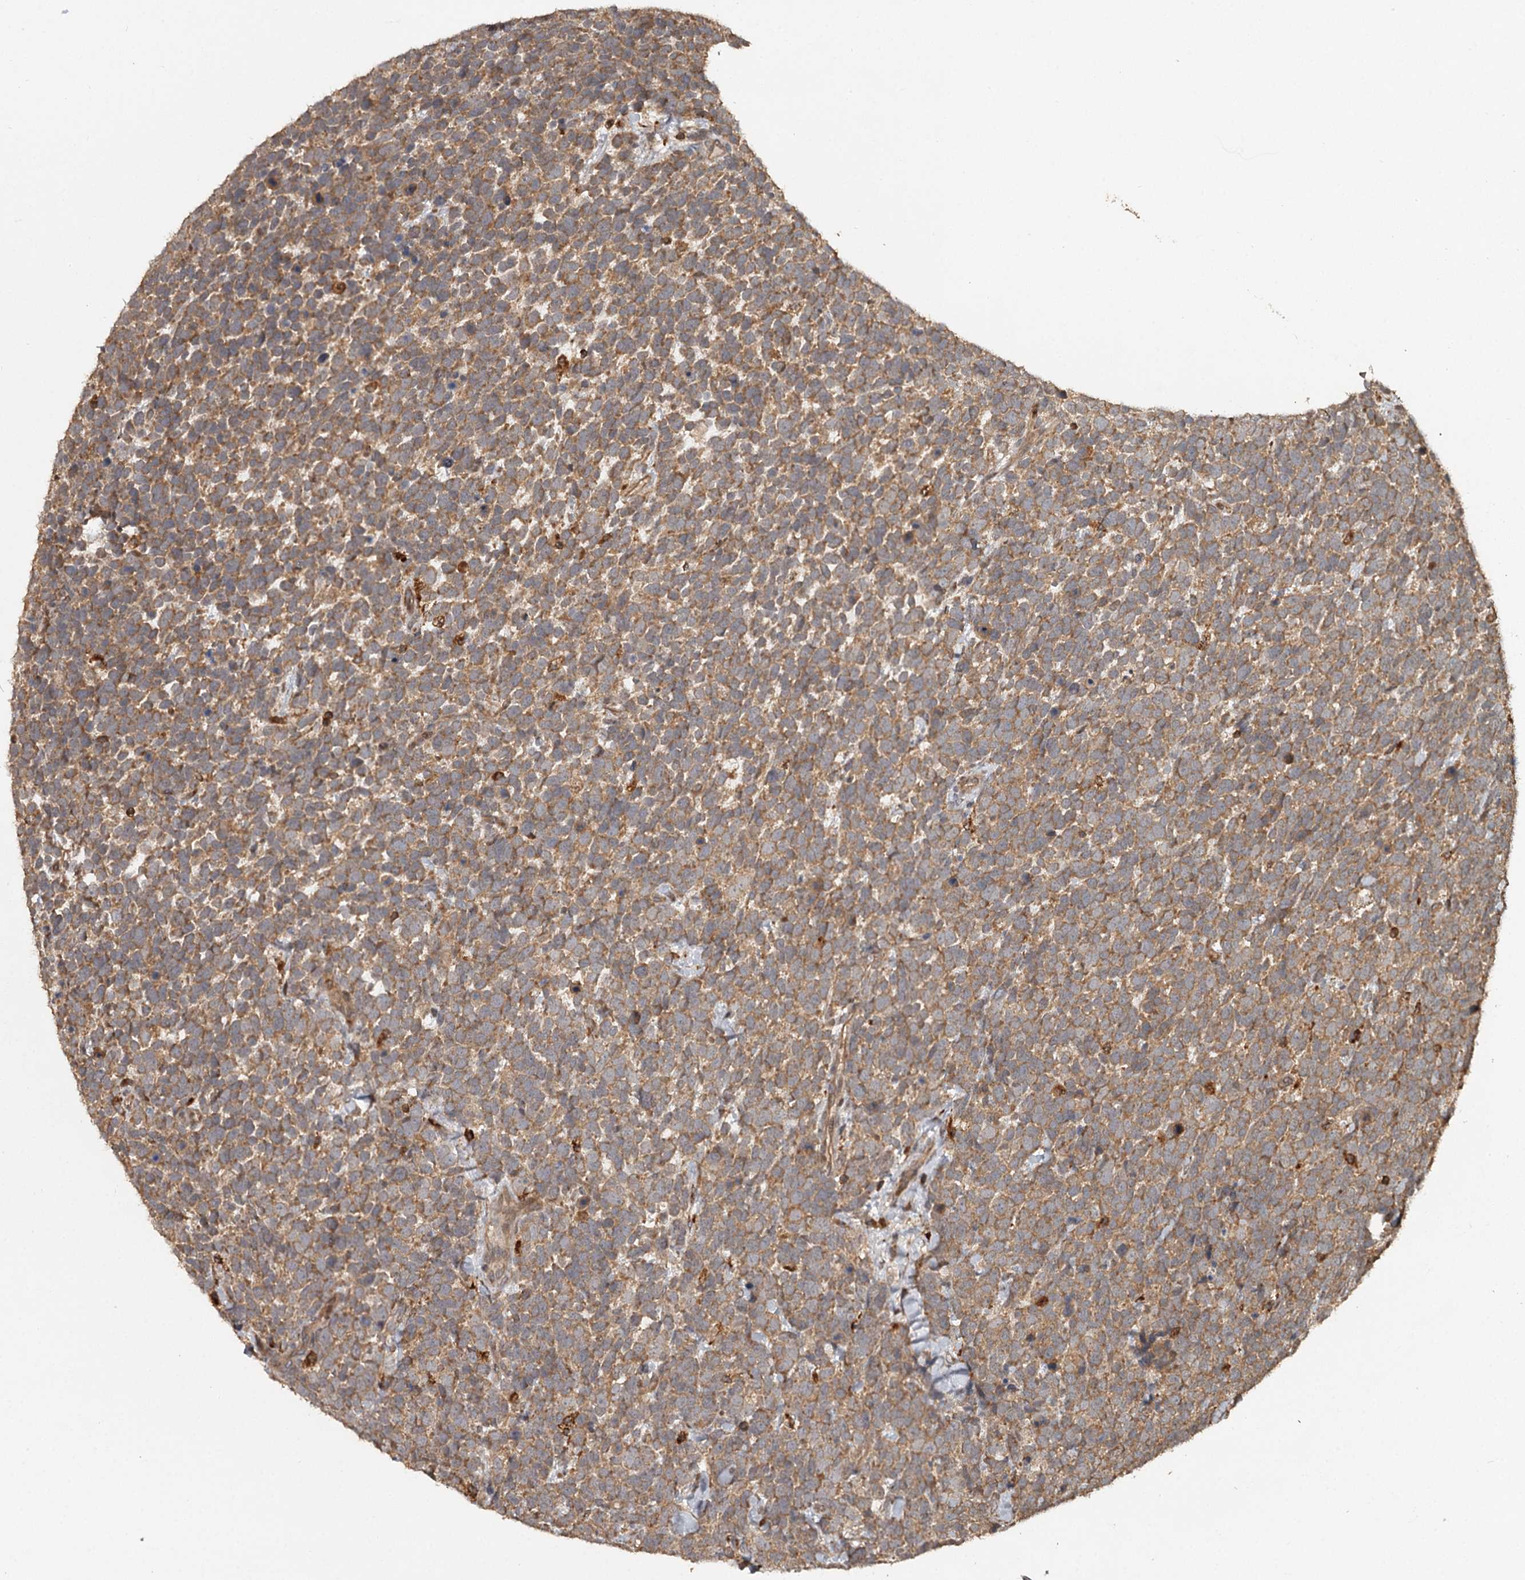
{"staining": {"intensity": "moderate", "quantity": ">75%", "location": "cytoplasmic/membranous"}, "tissue": "urothelial cancer", "cell_type": "Tumor cells", "image_type": "cancer", "snomed": [{"axis": "morphology", "description": "Urothelial carcinoma, High grade"}, {"axis": "topography", "description": "Urinary bladder"}], "caption": "Moderate cytoplasmic/membranous staining is identified in approximately >75% of tumor cells in urothelial carcinoma (high-grade).", "gene": "FAXC", "patient": {"sex": "female", "age": 82}}